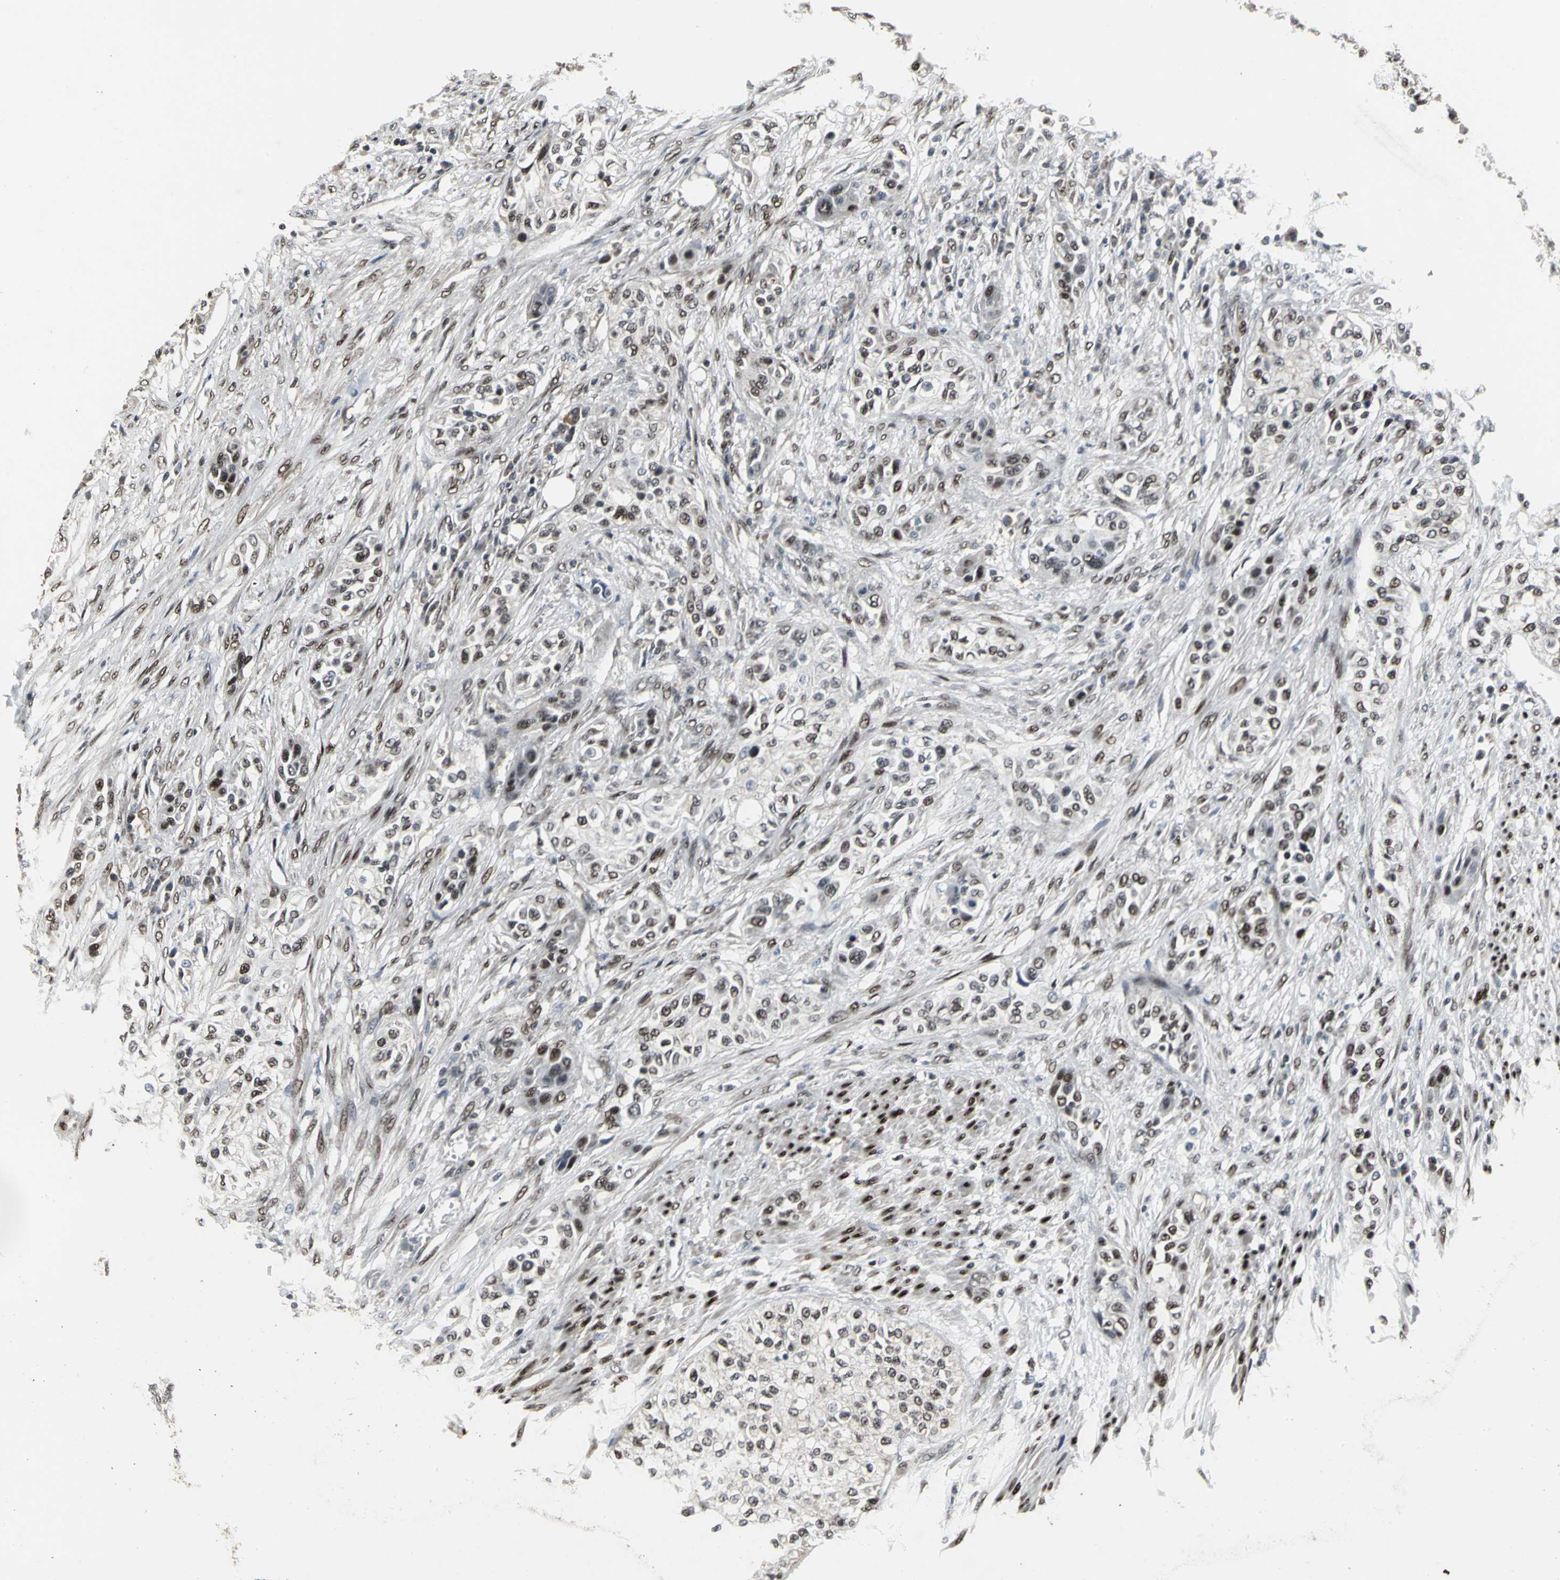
{"staining": {"intensity": "moderate", "quantity": "25%-75%", "location": "nuclear"}, "tissue": "urothelial cancer", "cell_type": "Tumor cells", "image_type": "cancer", "snomed": [{"axis": "morphology", "description": "Urothelial carcinoma, High grade"}, {"axis": "topography", "description": "Urinary bladder"}], "caption": "Human urothelial cancer stained with a brown dye reveals moderate nuclear positive positivity in approximately 25%-75% of tumor cells.", "gene": "SRF", "patient": {"sex": "male", "age": 74}}